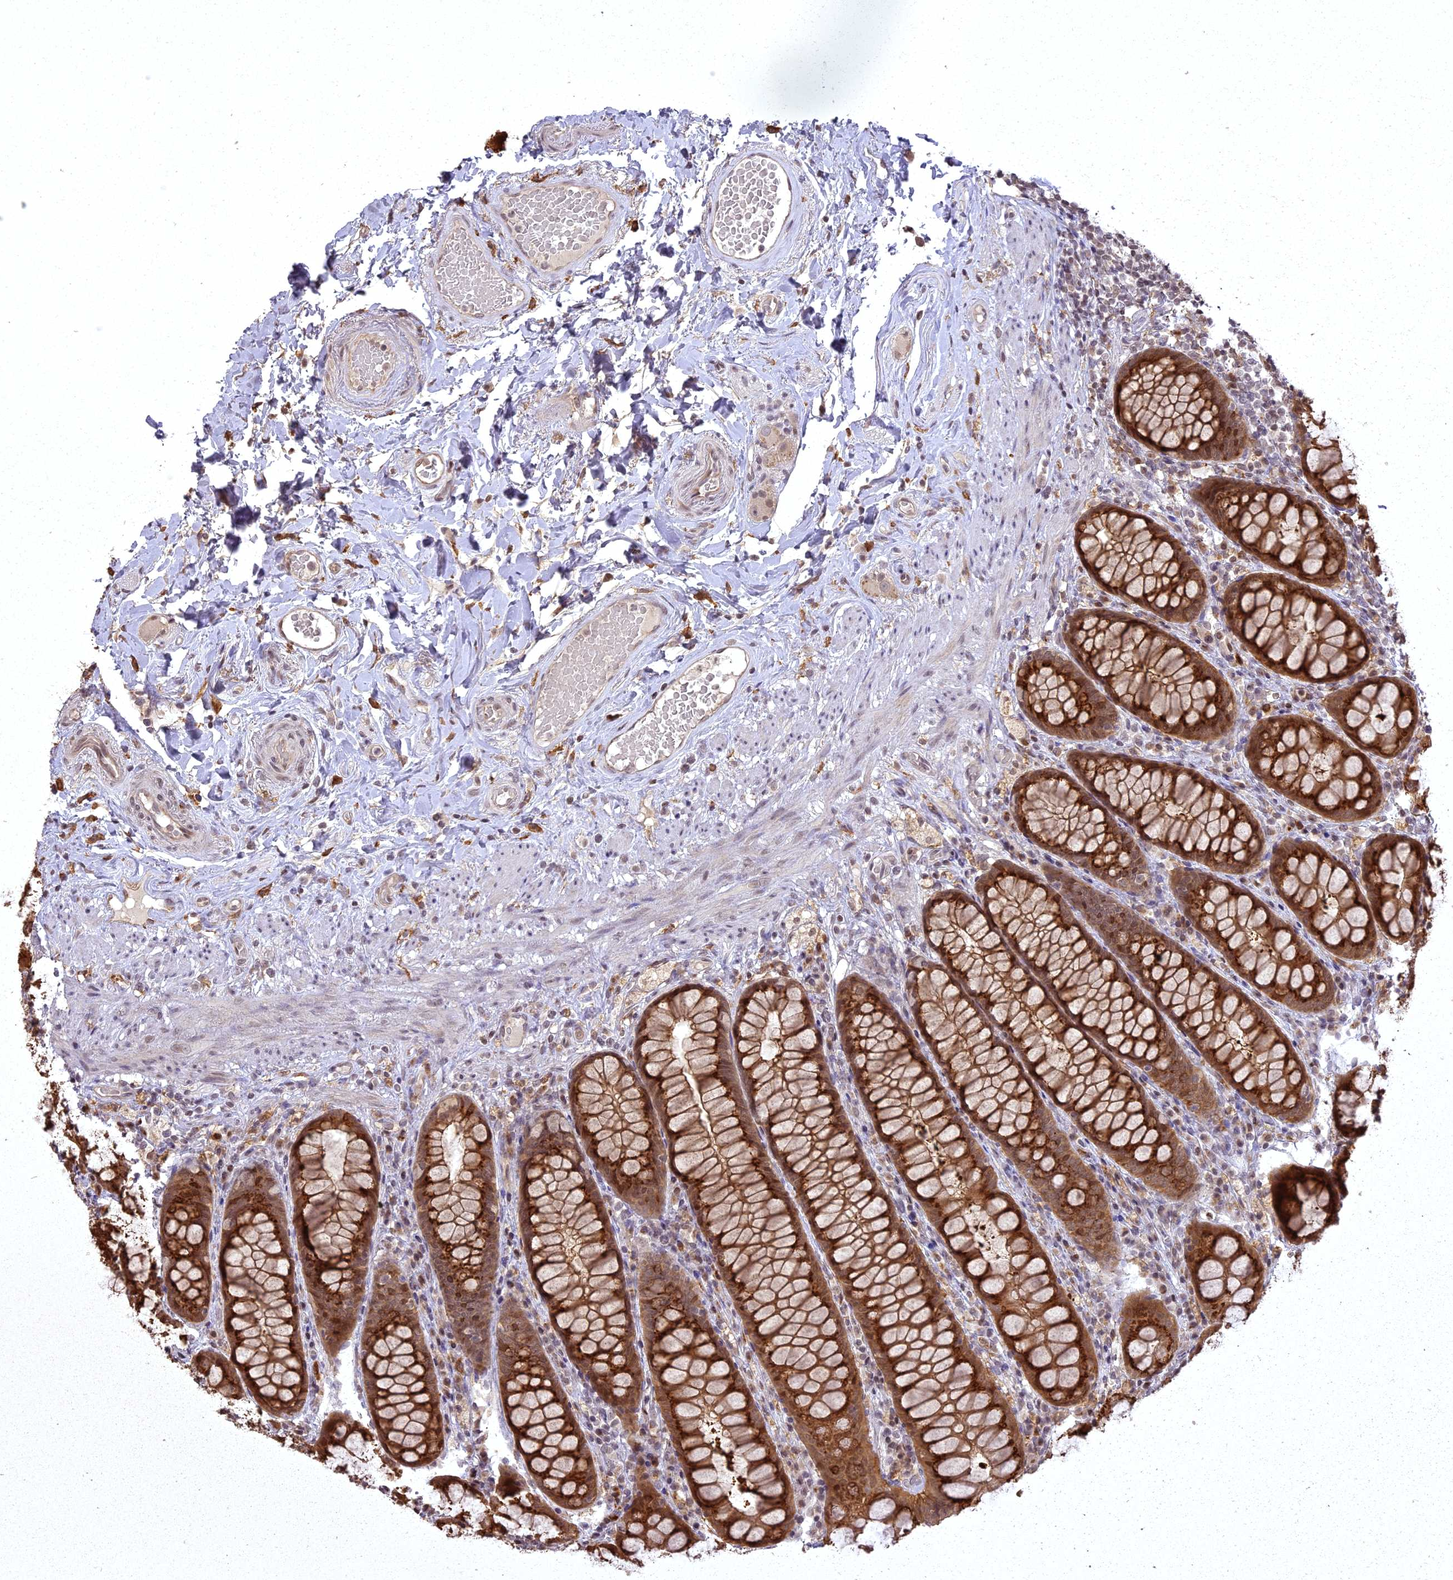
{"staining": {"intensity": "strong", "quantity": ">75%", "location": "cytoplasmic/membranous,nuclear"}, "tissue": "rectum", "cell_type": "Glandular cells", "image_type": "normal", "snomed": [{"axis": "morphology", "description": "Normal tissue, NOS"}, {"axis": "topography", "description": "Rectum"}], "caption": "Protein expression by immunohistochemistry exhibits strong cytoplasmic/membranous,nuclear staining in about >75% of glandular cells in unremarkable rectum. (DAB (3,3'-diaminobenzidine) IHC, brown staining for protein, blue staining for nuclei).", "gene": "ING5", "patient": {"sex": "male", "age": 83}}